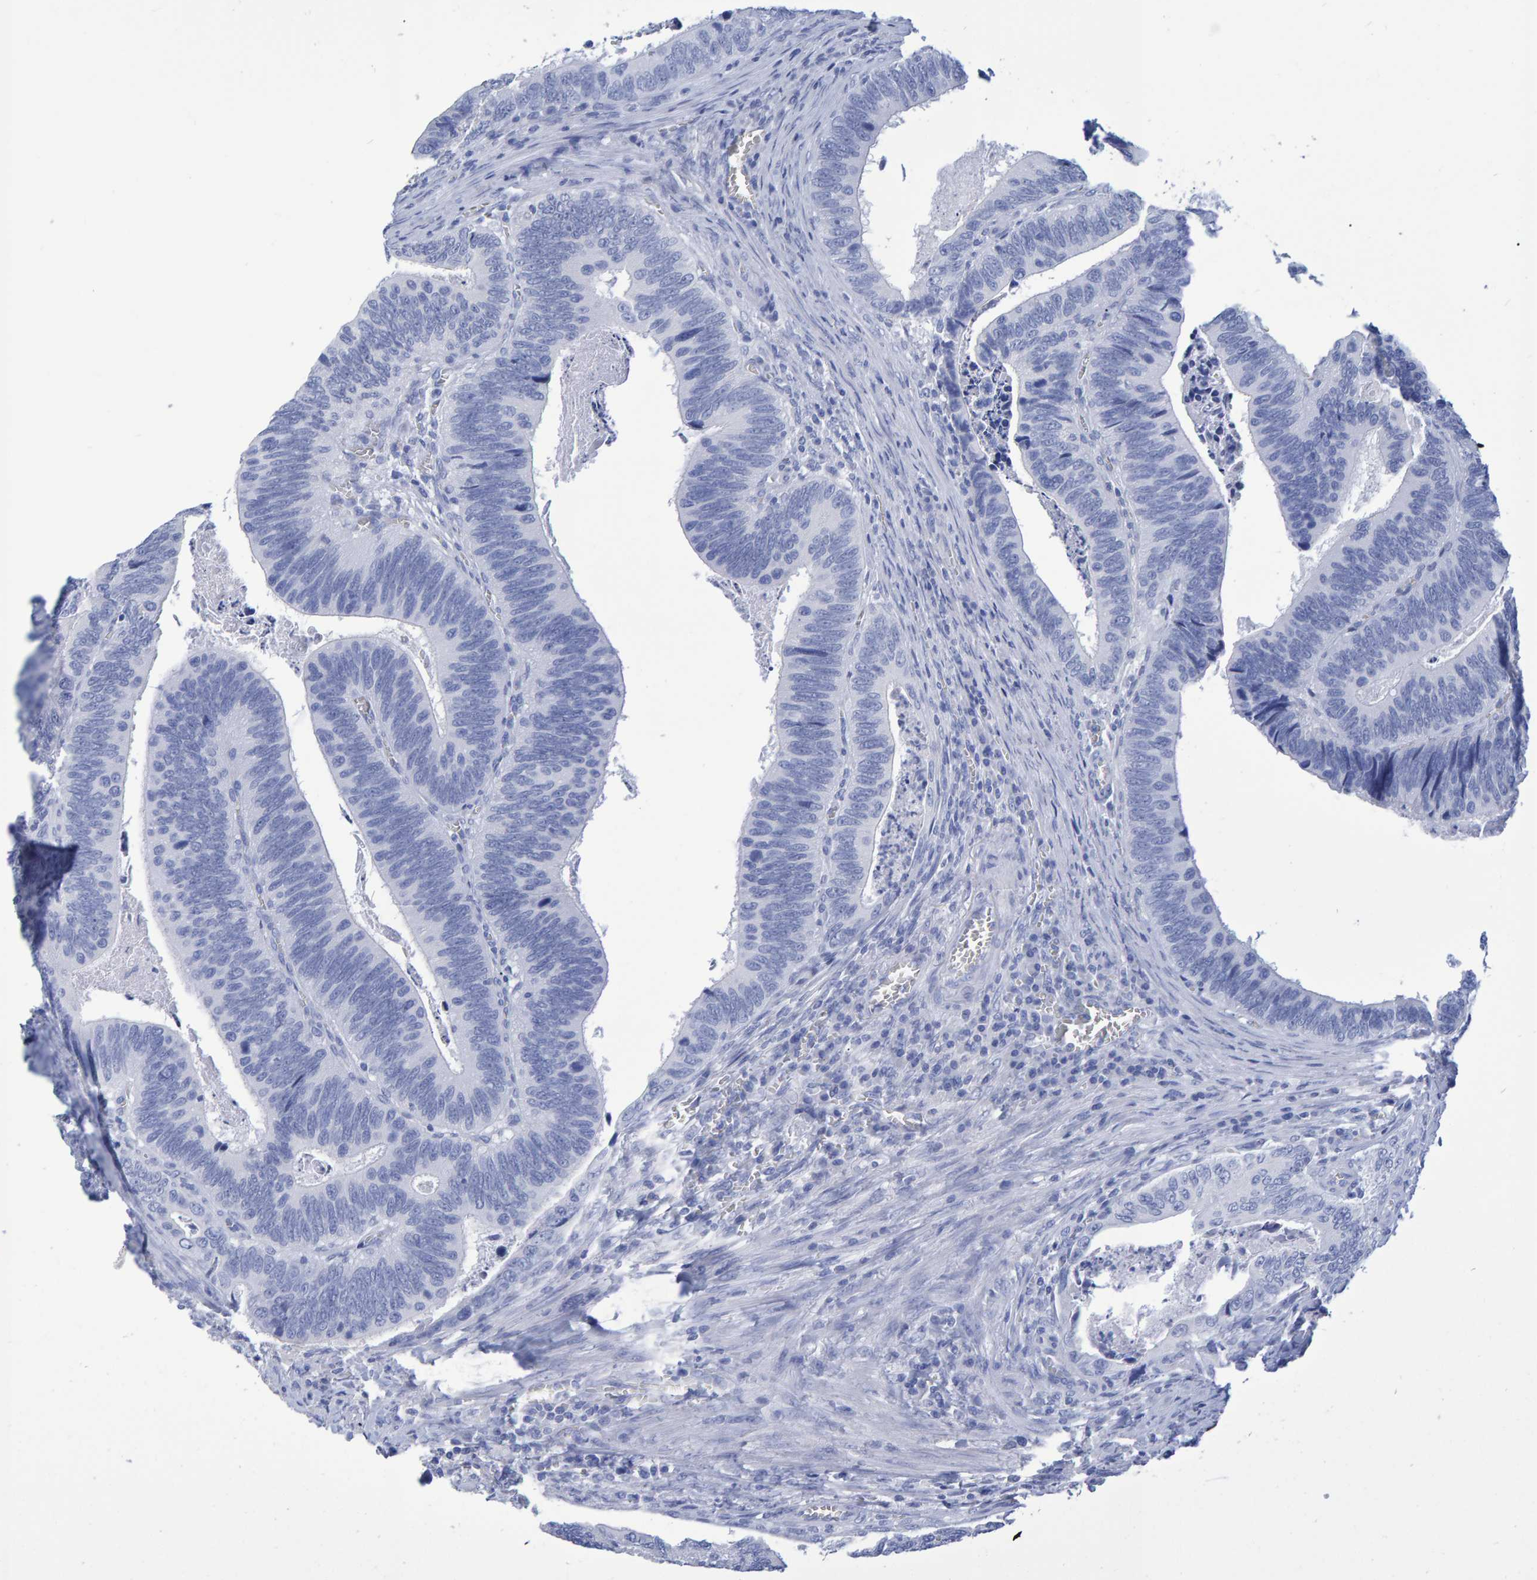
{"staining": {"intensity": "negative", "quantity": "none", "location": "none"}, "tissue": "colorectal cancer", "cell_type": "Tumor cells", "image_type": "cancer", "snomed": [{"axis": "morphology", "description": "Inflammation, NOS"}, {"axis": "morphology", "description": "Adenocarcinoma, NOS"}, {"axis": "topography", "description": "Colon"}], "caption": "IHC of human adenocarcinoma (colorectal) exhibits no positivity in tumor cells. (Brightfield microscopy of DAB immunohistochemistry (IHC) at high magnification).", "gene": "HEMGN", "patient": {"sex": "male", "age": 72}}